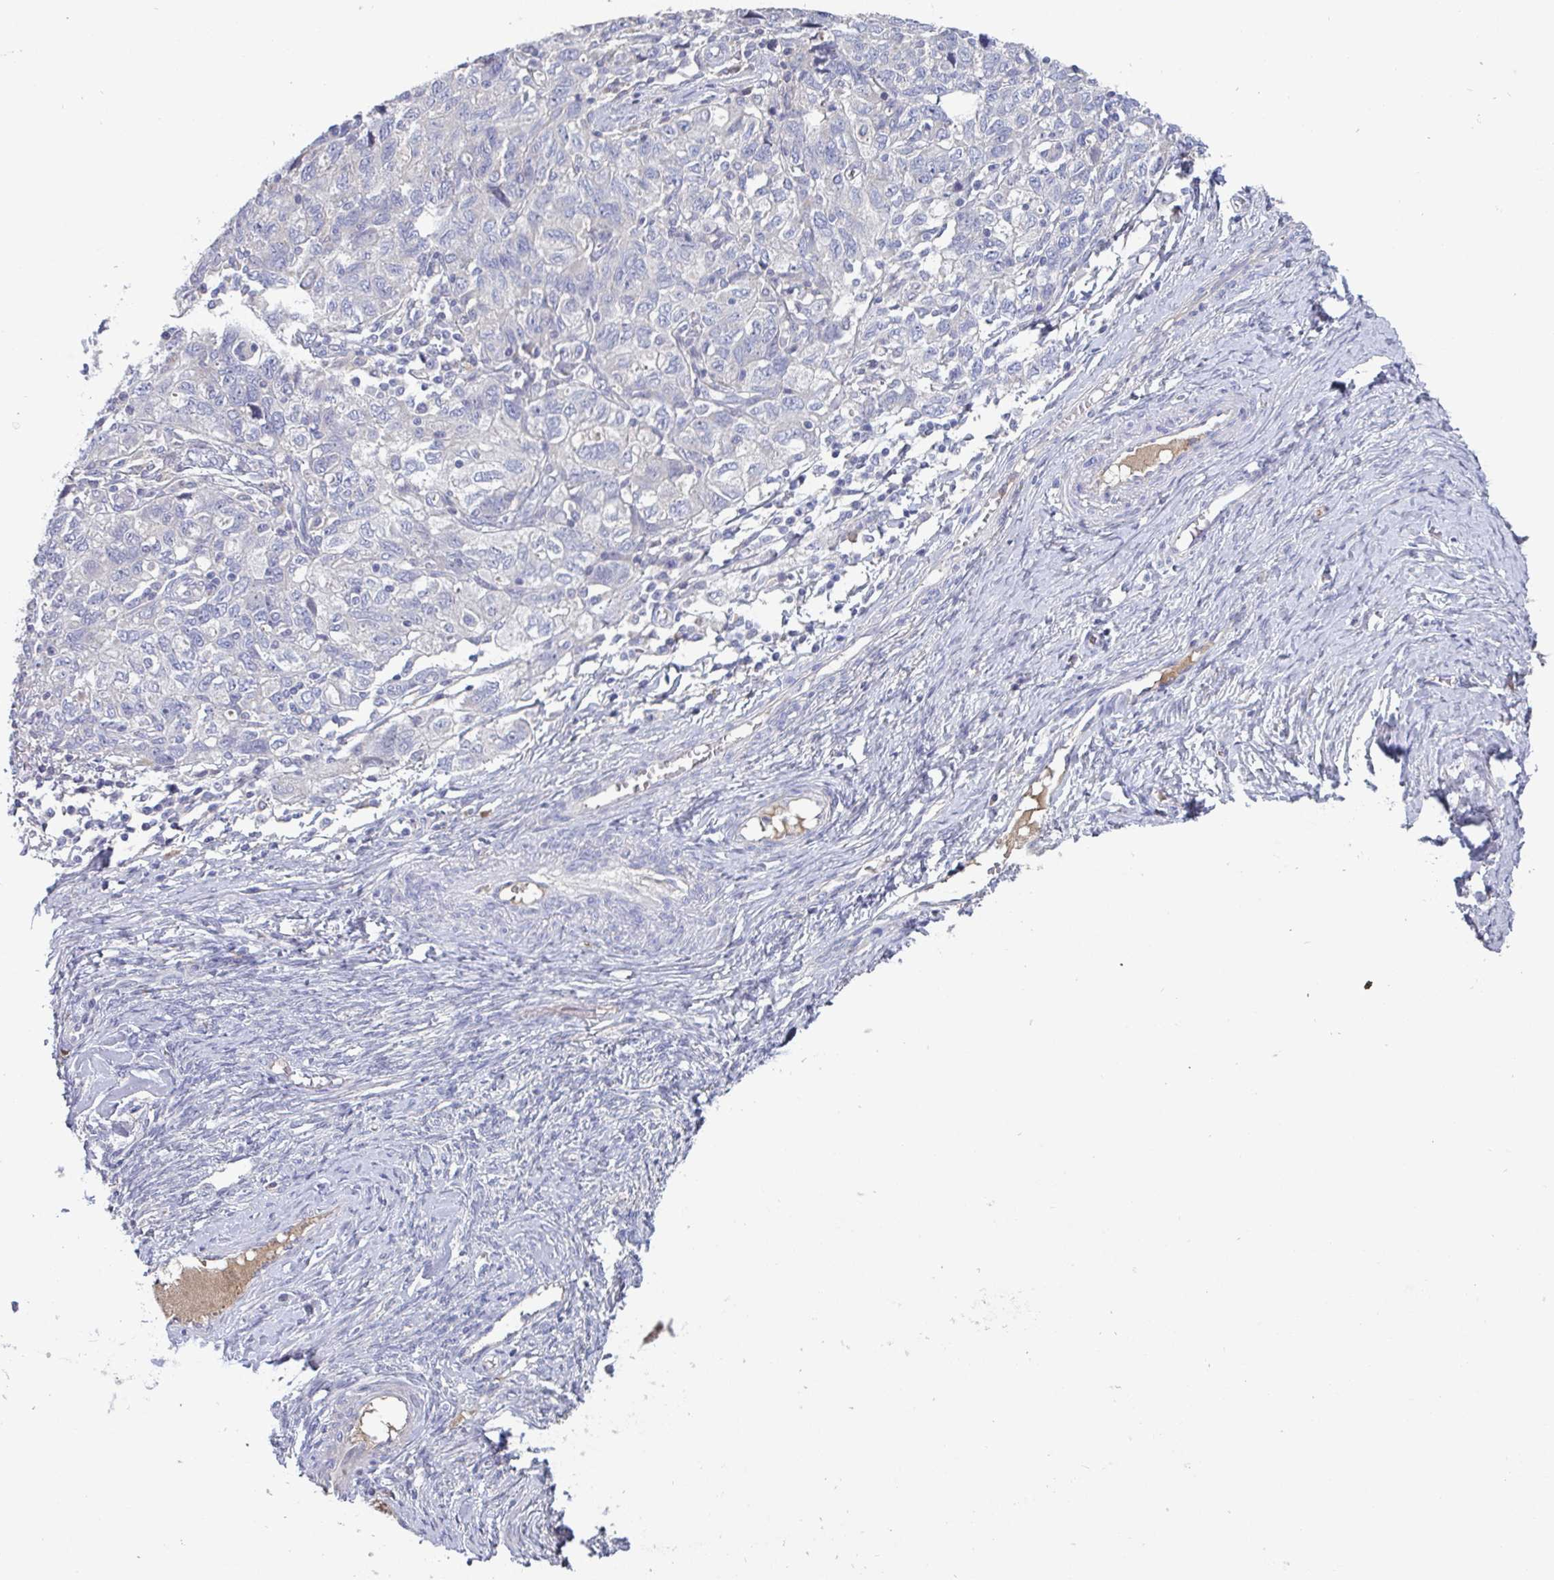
{"staining": {"intensity": "negative", "quantity": "none", "location": "none"}, "tissue": "ovarian cancer", "cell_type": "Tumor cells", "image_type": "cancer", "snomed": [{"axis": "morphology", "description": "Carcinoma, NOS"}, {"axis": "morphology", "description": "Cystadenocarcinoma, serous, NOS"}, {"axis": "topography", "description": "Ovary"}], "caption": "High power microscopy micrograph of an immunohistochemistry micrograph of ovarian serous cystadenocarcinoma, revealing no significant positivity in tumor cells.", "gene": "HGFAC", "patient": {"sex": "female", "age": 69}}